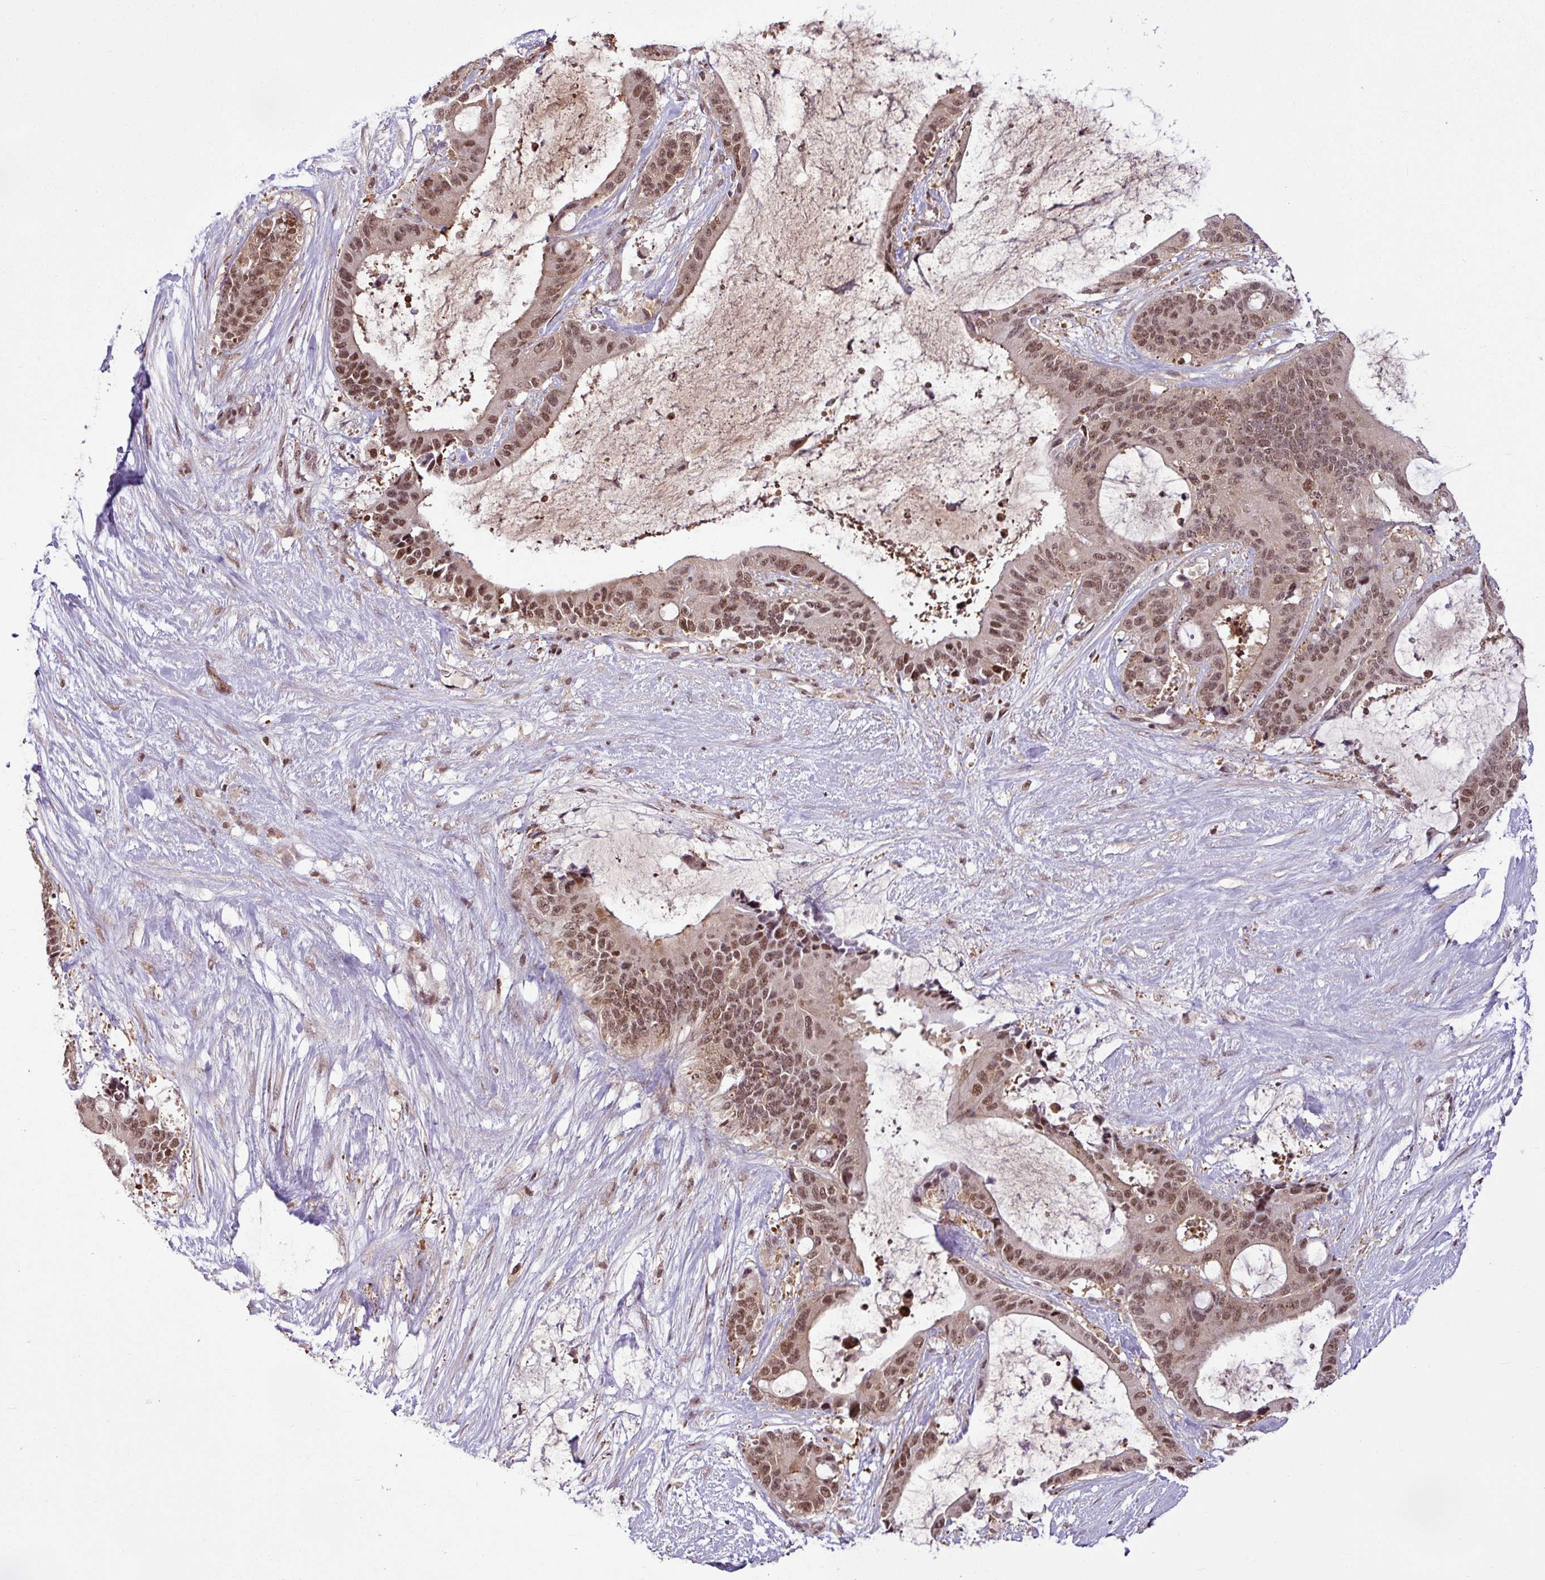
{"staining": {"intensity": "moderate", "quantity": ">75%", "location": "nuclear"}, "tissue": "liver cancer", "cell_type": "Tumor cells", "image_type": "cancer", "snomed": [{"axis": "morphology", "description": "Normal tissue, NOS"}, {"axis": "morphology", "description": "Cholangiocarcinoma"}, {"axis": "topography", "description": "Liver"}, {"axis": "topography", "description": "Peripheral nerve tissue"}], "caption": "IHC (DAB (3,3'-diaminobenzidine)) staining of human cholangiocarcinoma (liver) exhibits moderate nuclear protein expression in about >75% of tumor cells.", "gene": "ITPKC", "patient": {"sex": "female", "age": 73}}